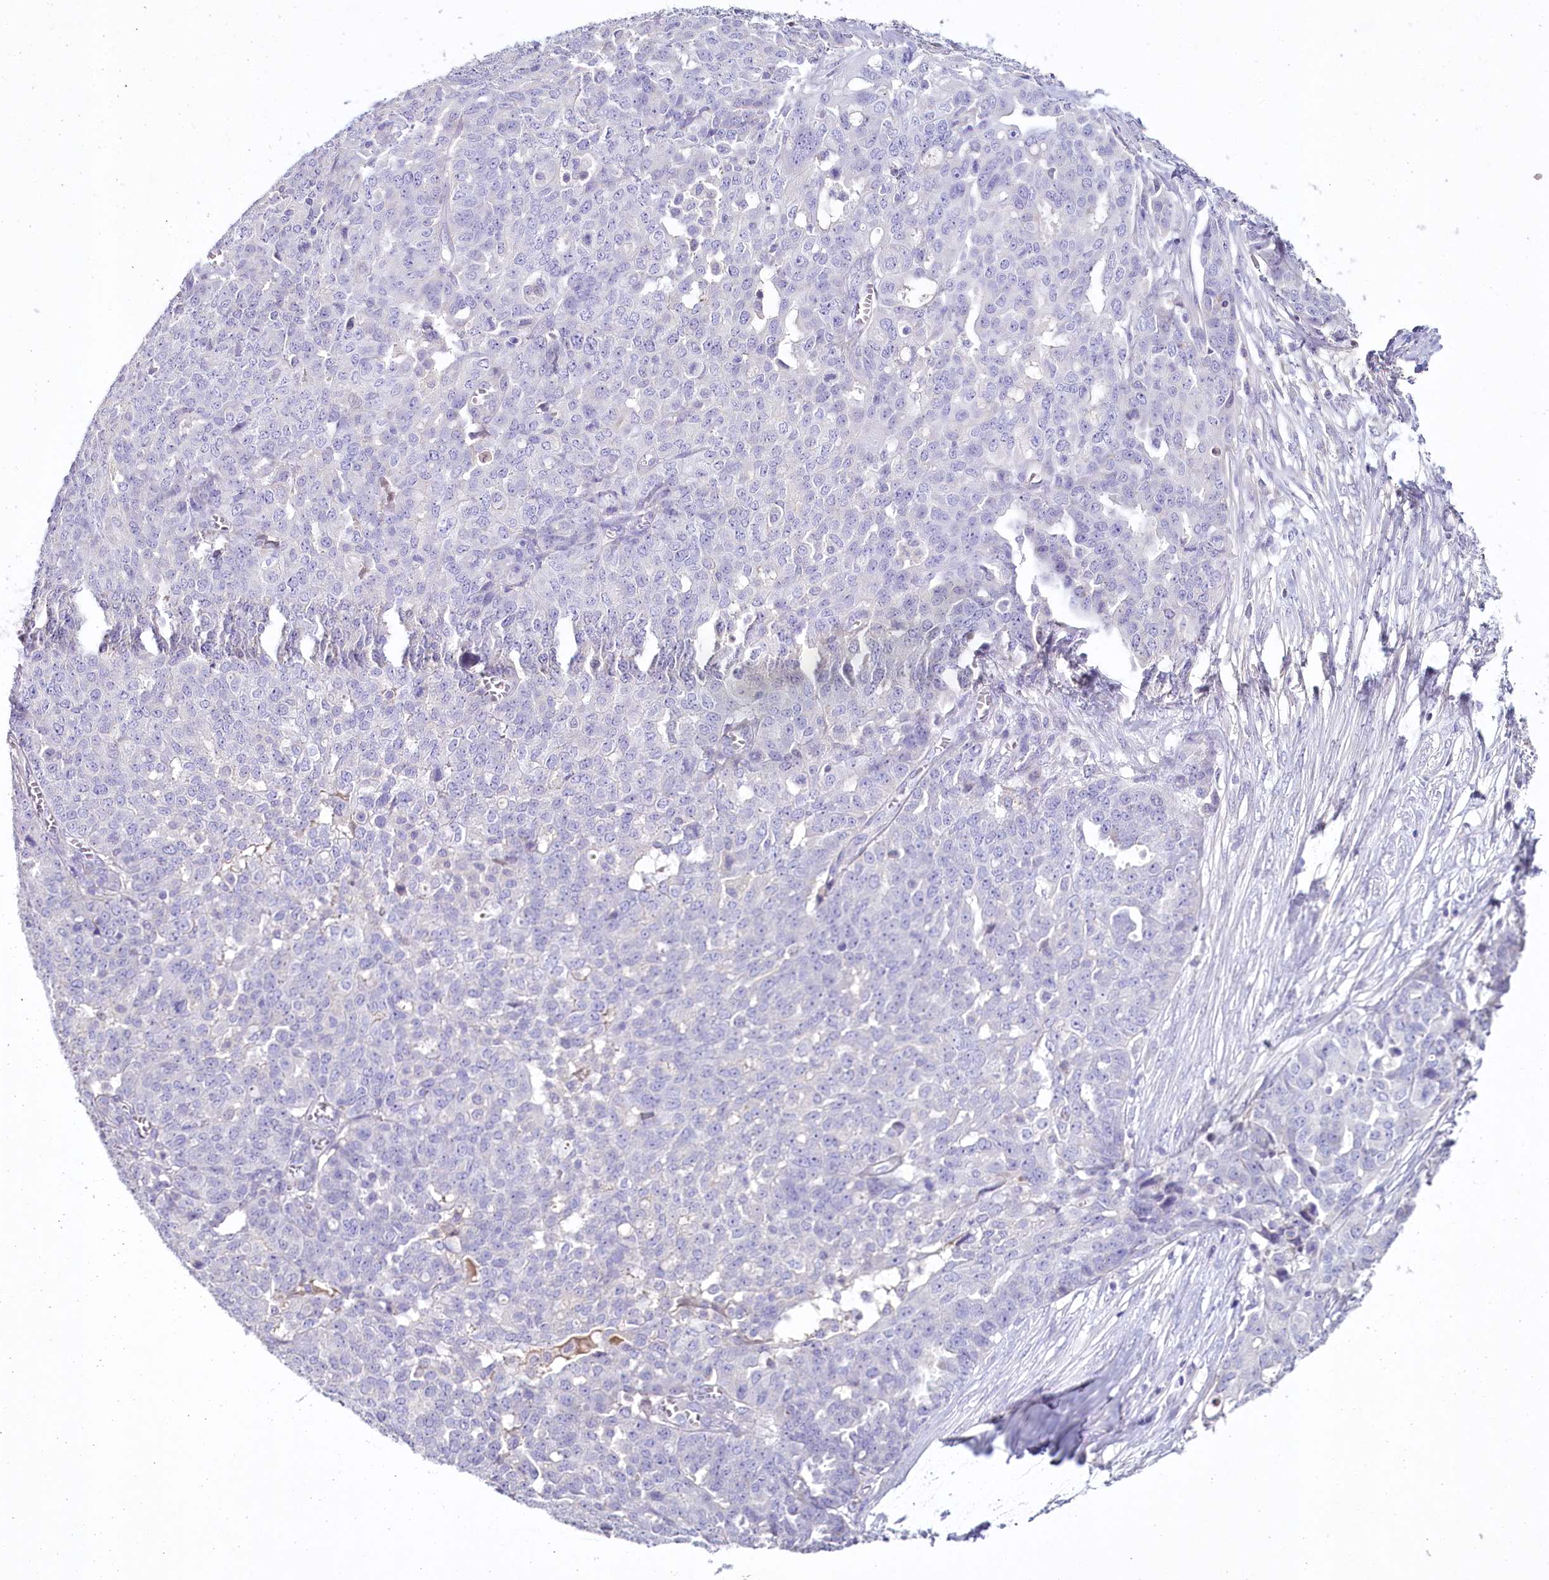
{"staining": {"intensity": "negative", "quantity": "none", "location": "none"}, "tissue": "ovarian cancer", "cell_type": "Tumor cells", "image_type": "cancer", "snomed": [{"axis": "morphology", "description": "Cystadenocarcinoma, serous, NOS"}, {"axis": "topography", "description": "Soft tissue"}, {"axis": "topography", "description": "Ovary"}], "caption": "Ovarian serous cystadenocarcinoma was stained to show a protein in brown. There is no significant expression in tumor cells. (Stains: DAB immunohistochemistry (IHC) with hematoxylin counter stain, Microscopy: brightfield microscopy at high magnification).", "gene": "HPD", "patient": {"sex": "female", "age": 57}}